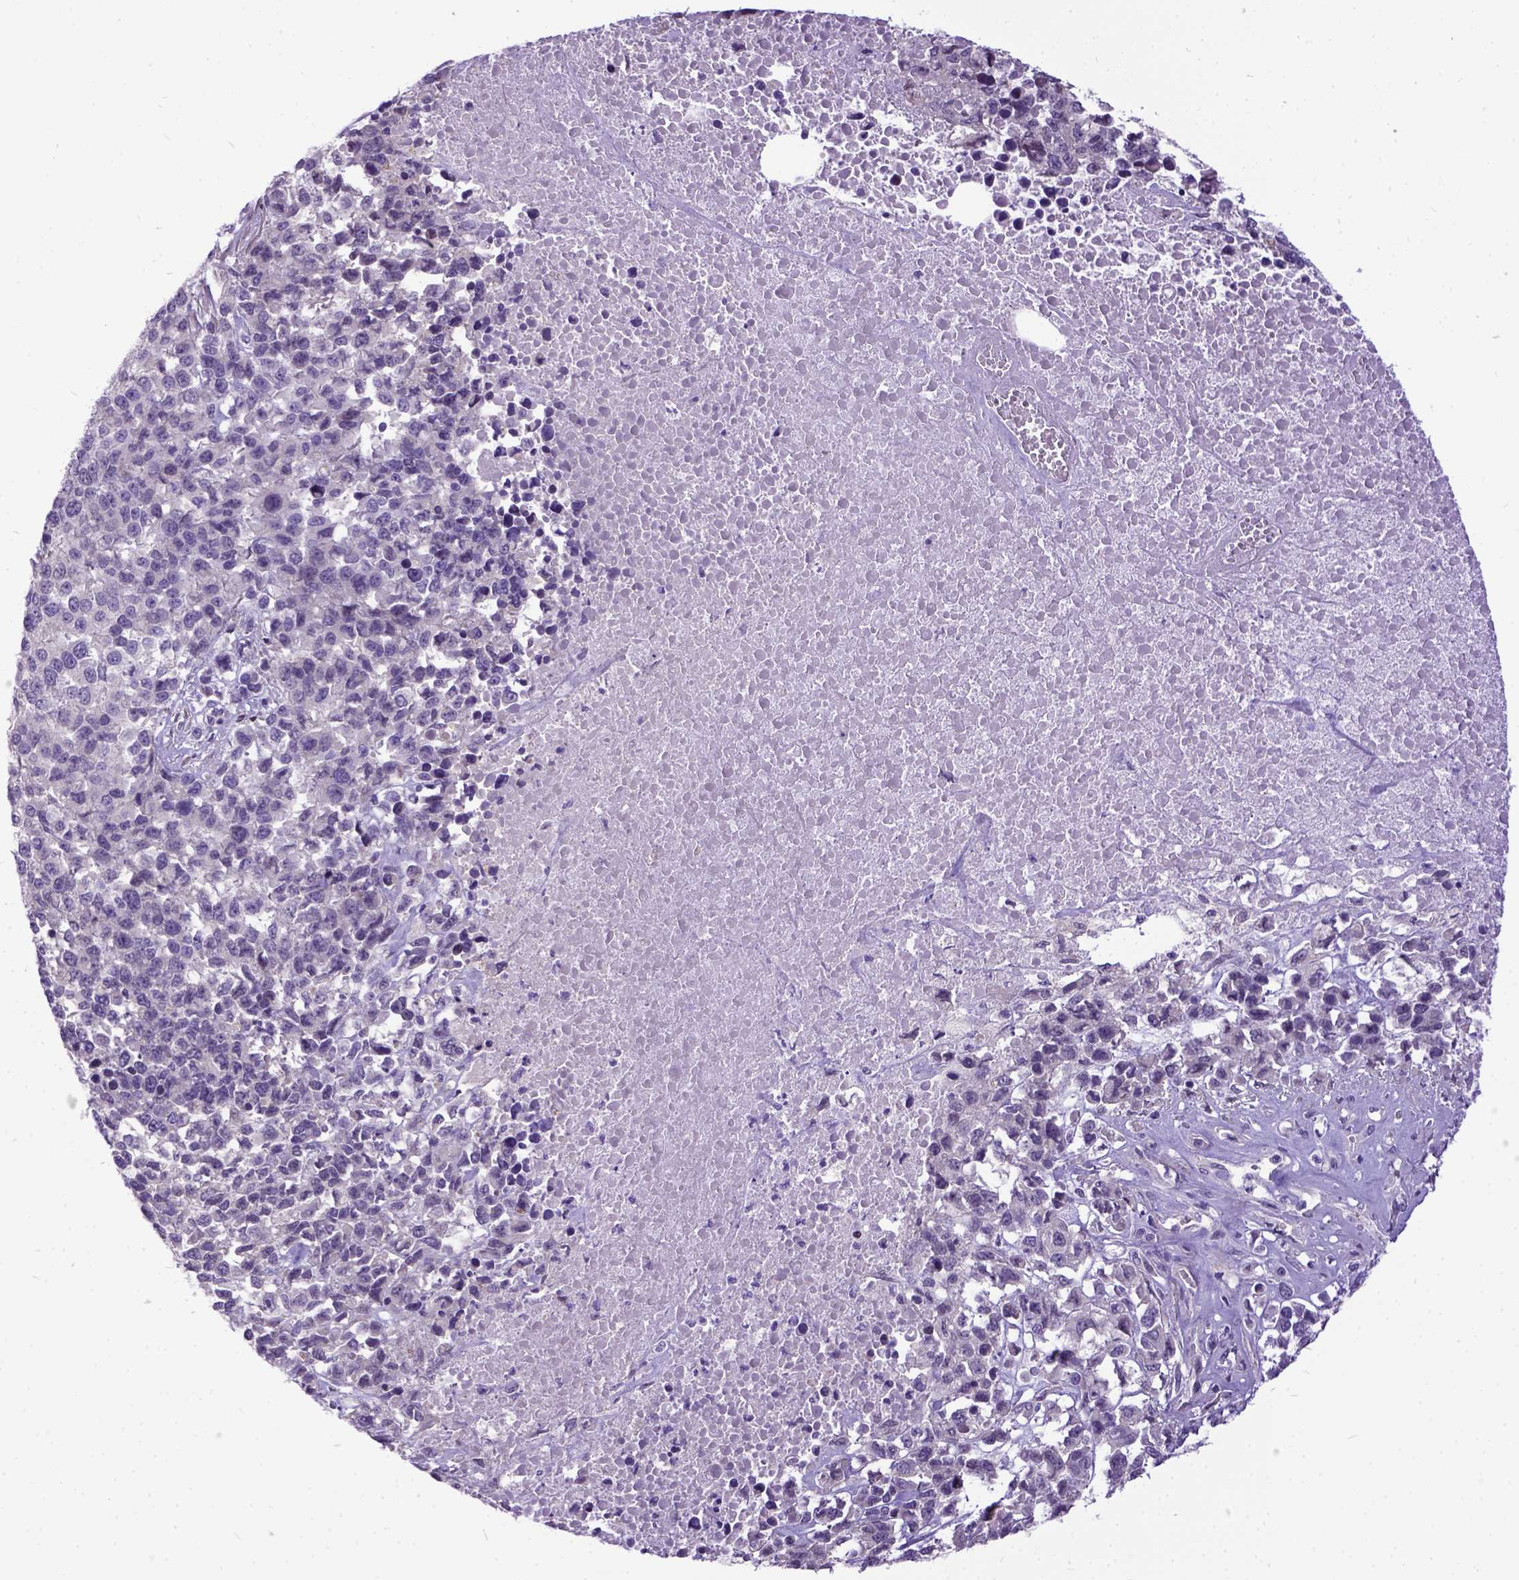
{"staining": {"intensity": "negative", "quantity": "none", "location": "none"}, "tissue": "melanoma", "cell_type": "Tumor cells", "image_type": "cancer", "snomed": [{"axis": "morphology", "description": "Malignant melanoma, Metastatic site"}, {"axis": "topography", "description": "Skin"}], "caption": "Immunohistochemistry (IHC) of melanoma demonstrates no positivity in tumor cells.", "gene": "NEK5", "patient": {"sex": "male", "age": 84}}